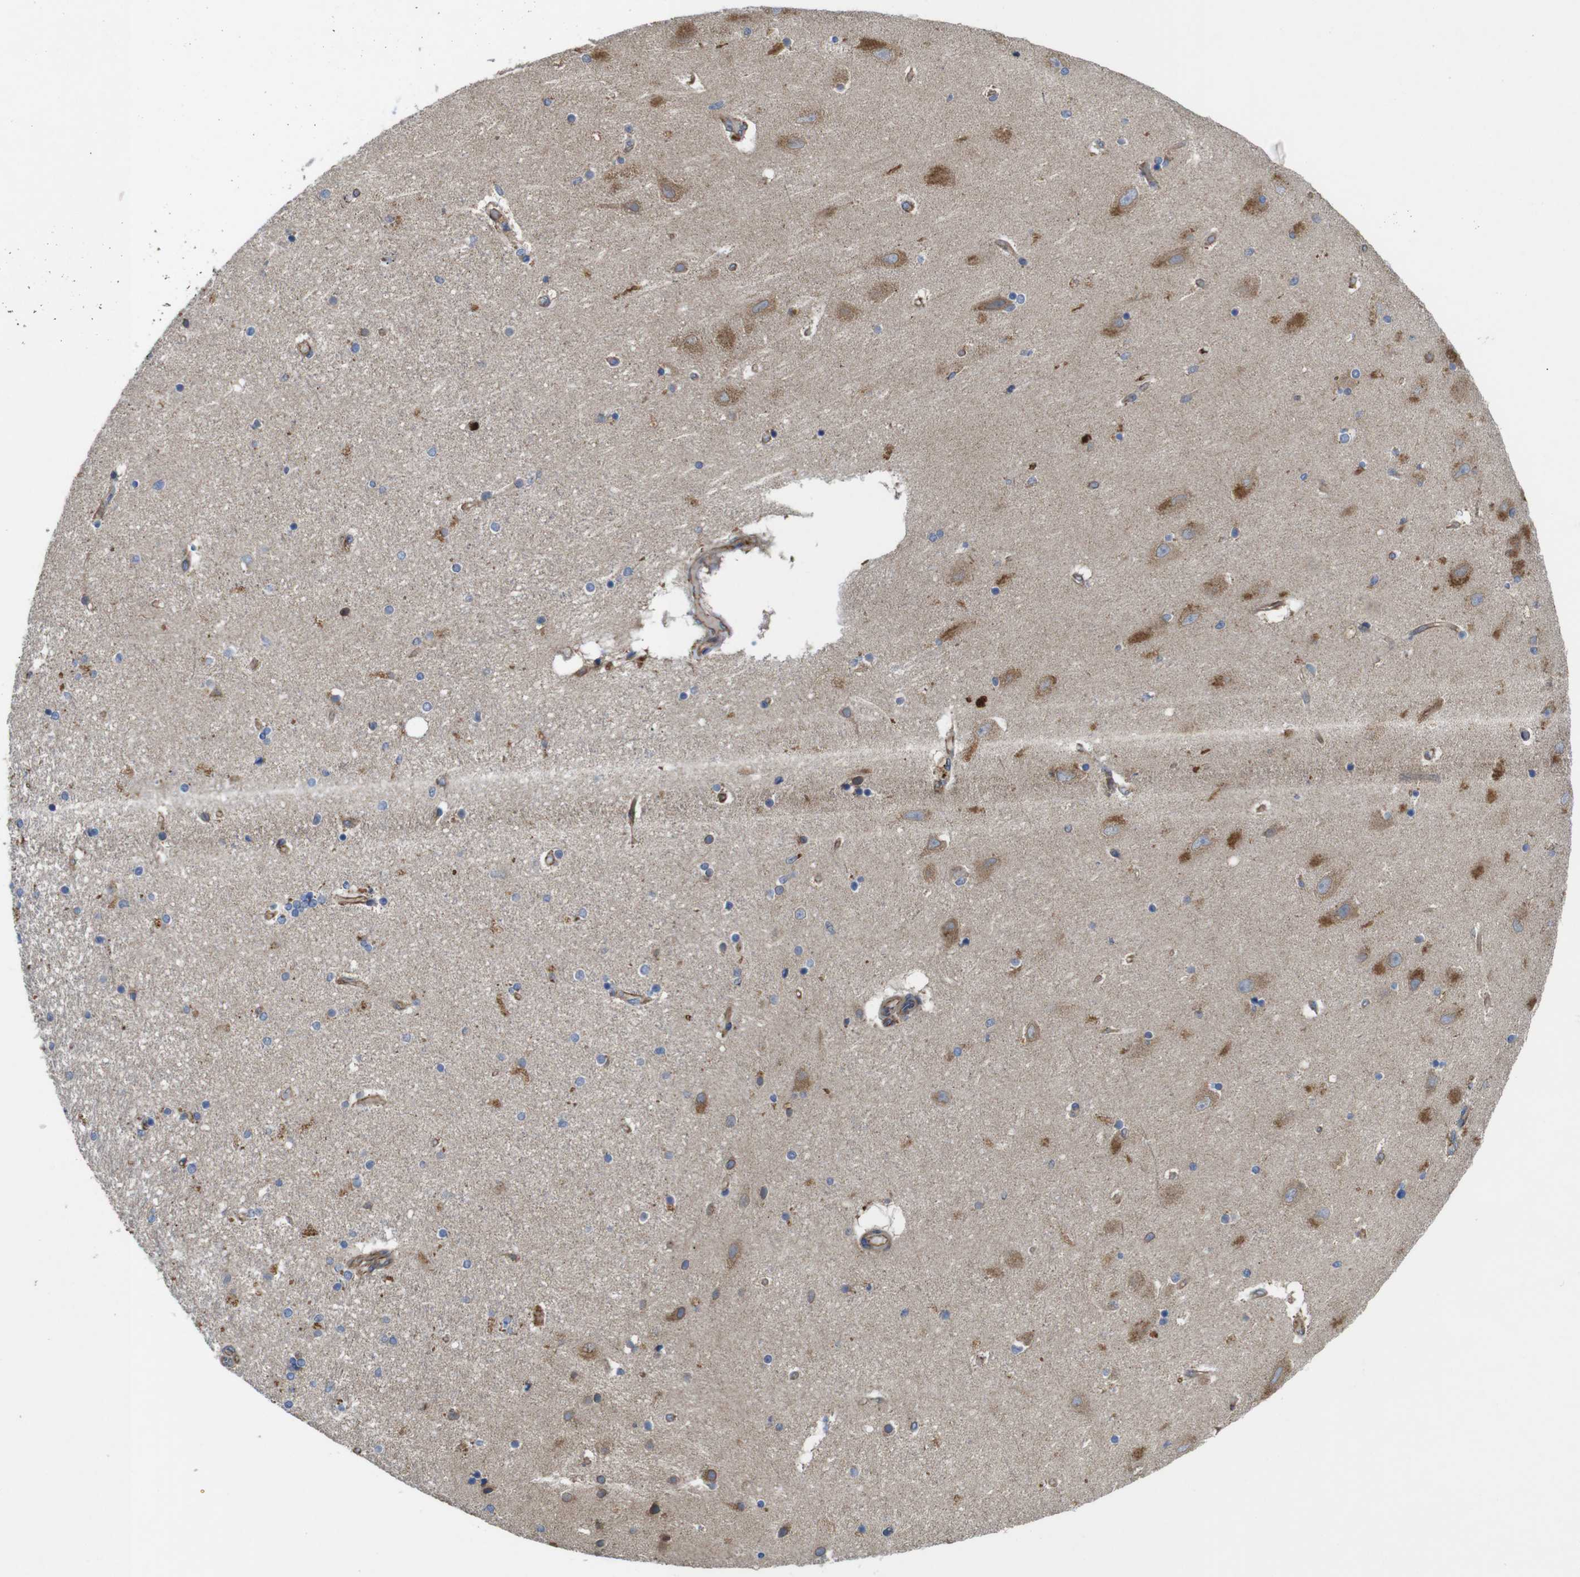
{"staining": {"intensity": "moderate", "quantity": "25%-75%", "location": "cytoplasmic/membranous"}, "tissue": "hippocampus", "cell_type": "Glial cells", "image_type": "normal", "snomed": [{"axis": "morphology", "description": "Normal tissue, NOS"}, {"axis": "topography", "description": "Hippocampus"}], "caption": "Moderate cytoplasmic/membranous positivity is identified in about 25%-75% of glial cells in benign hippocampus. Nuclei are stained in blue.", "gene": "POMK", "patient": {"sex": "female", "age": 54}}